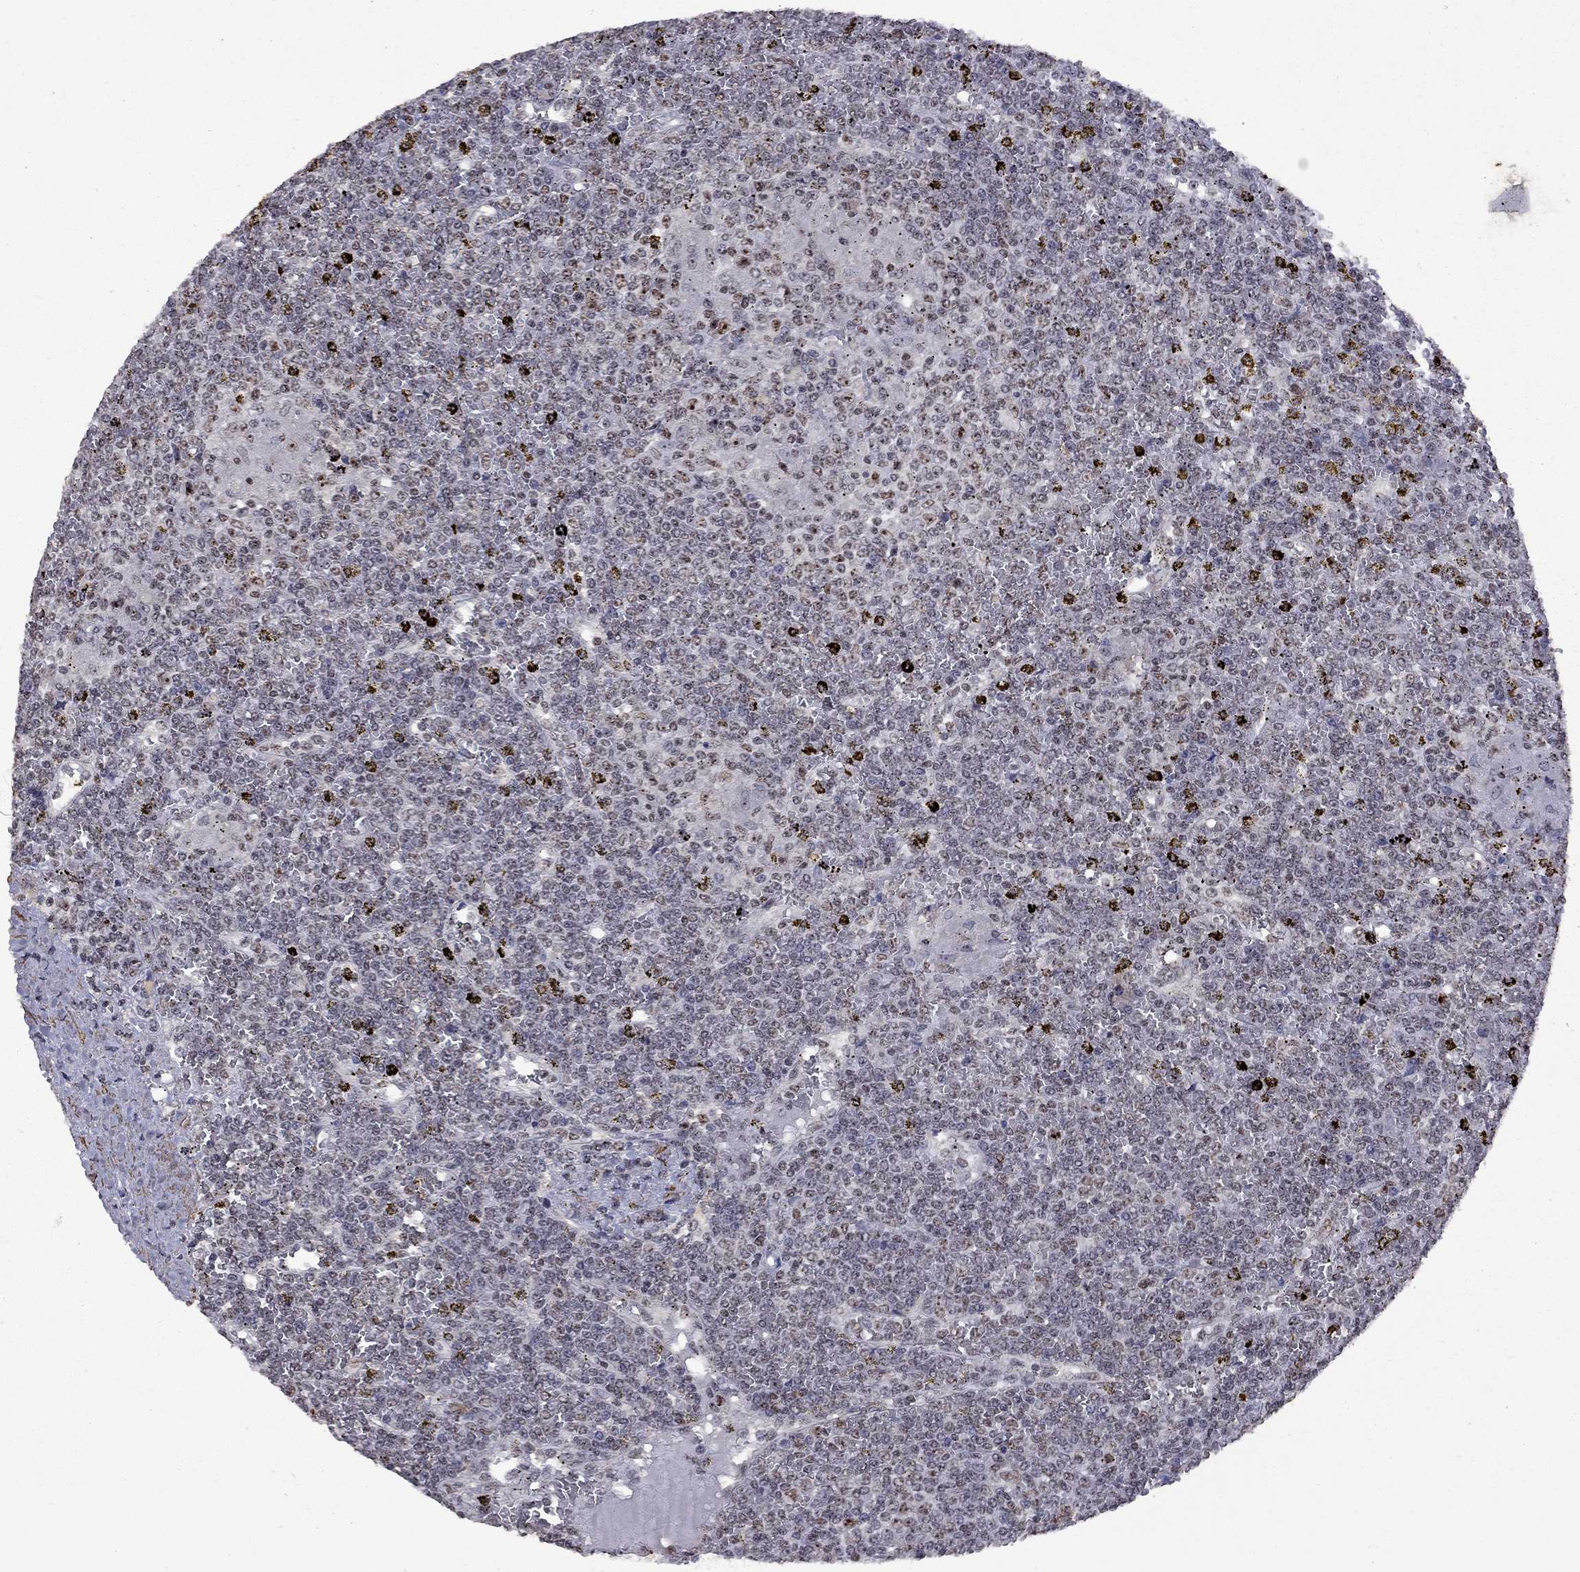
{"staining": {"intensity": "negative", "quantity": "none", "location": "none"}, "tissue": "lymphoma", "cell_type": "Tumor cells", "image_type": "cancer", "snomed": [{"axis": "morphology", "description": "Malignant lymphoma, non-Hodgkin's type, Low grade"}, {"axis": "topography", "description": "Spleen"}], "caption": "The IHC micrograph has no significant positivity in tumor cells of low-grade malignant lymphoma, non-Hodgkin's type tissue.", "gene": "SPOUT1", "patient": {"sex": "female", "age": 19}}